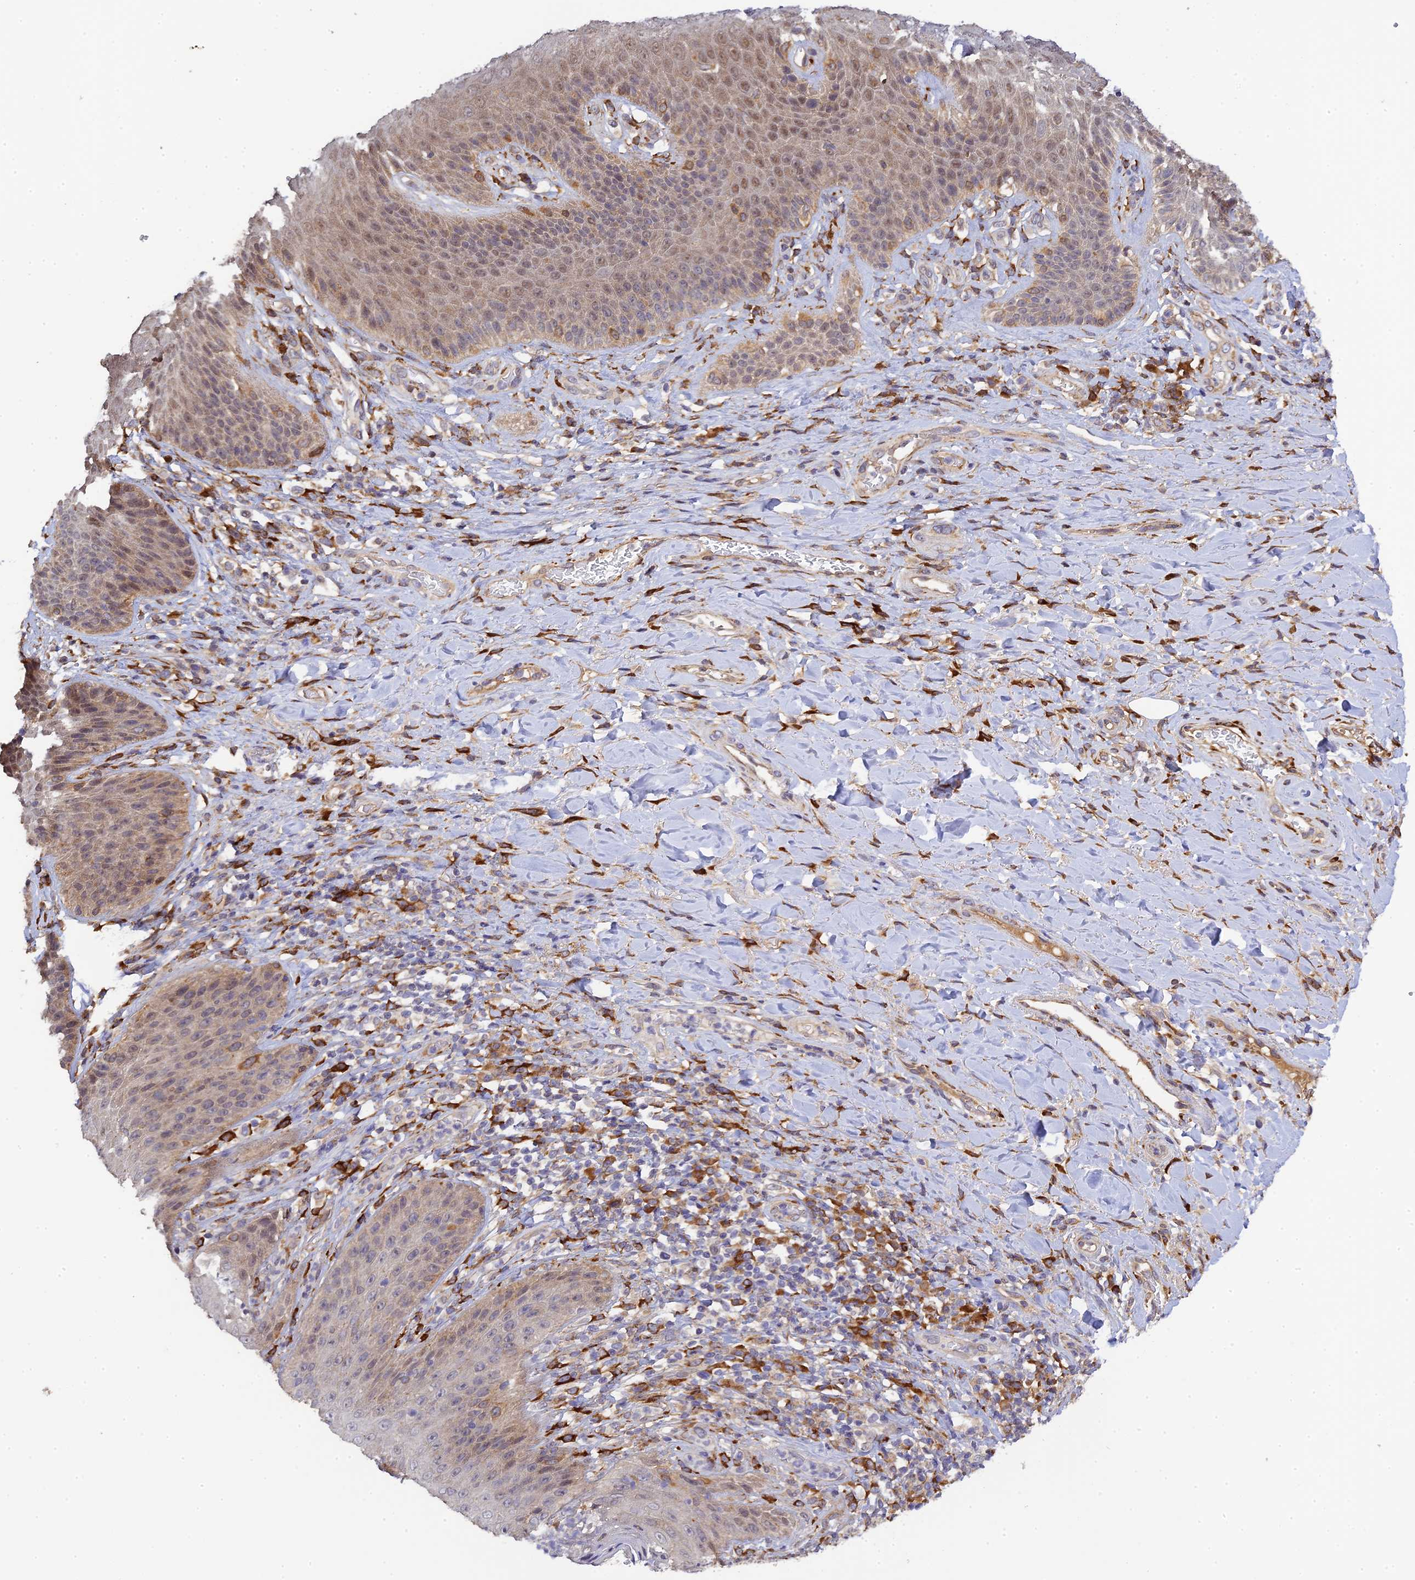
{"staining": {"intensity": "moderate", "quantity": "25%-75%", "location": "cytoplasmic/membranous,nuclear"}, "tissue": "skin", "cell_type": "Epidermal cells", "image_type": "normal", "snomed": [{"axis": "morphology", "description": "Normal tissue, NOS"}, {"axis": "topography", "description": "Anal"}], "caption": "Immunohistochemical staining of normal human skin demonstrates medium levels of moderate cytoplasmic/membranous,nuclear positivity in approximately 25%-75% of epidermal cells.", "gene": "P3H3", "patient": {"sex": "female", "age": 89}}